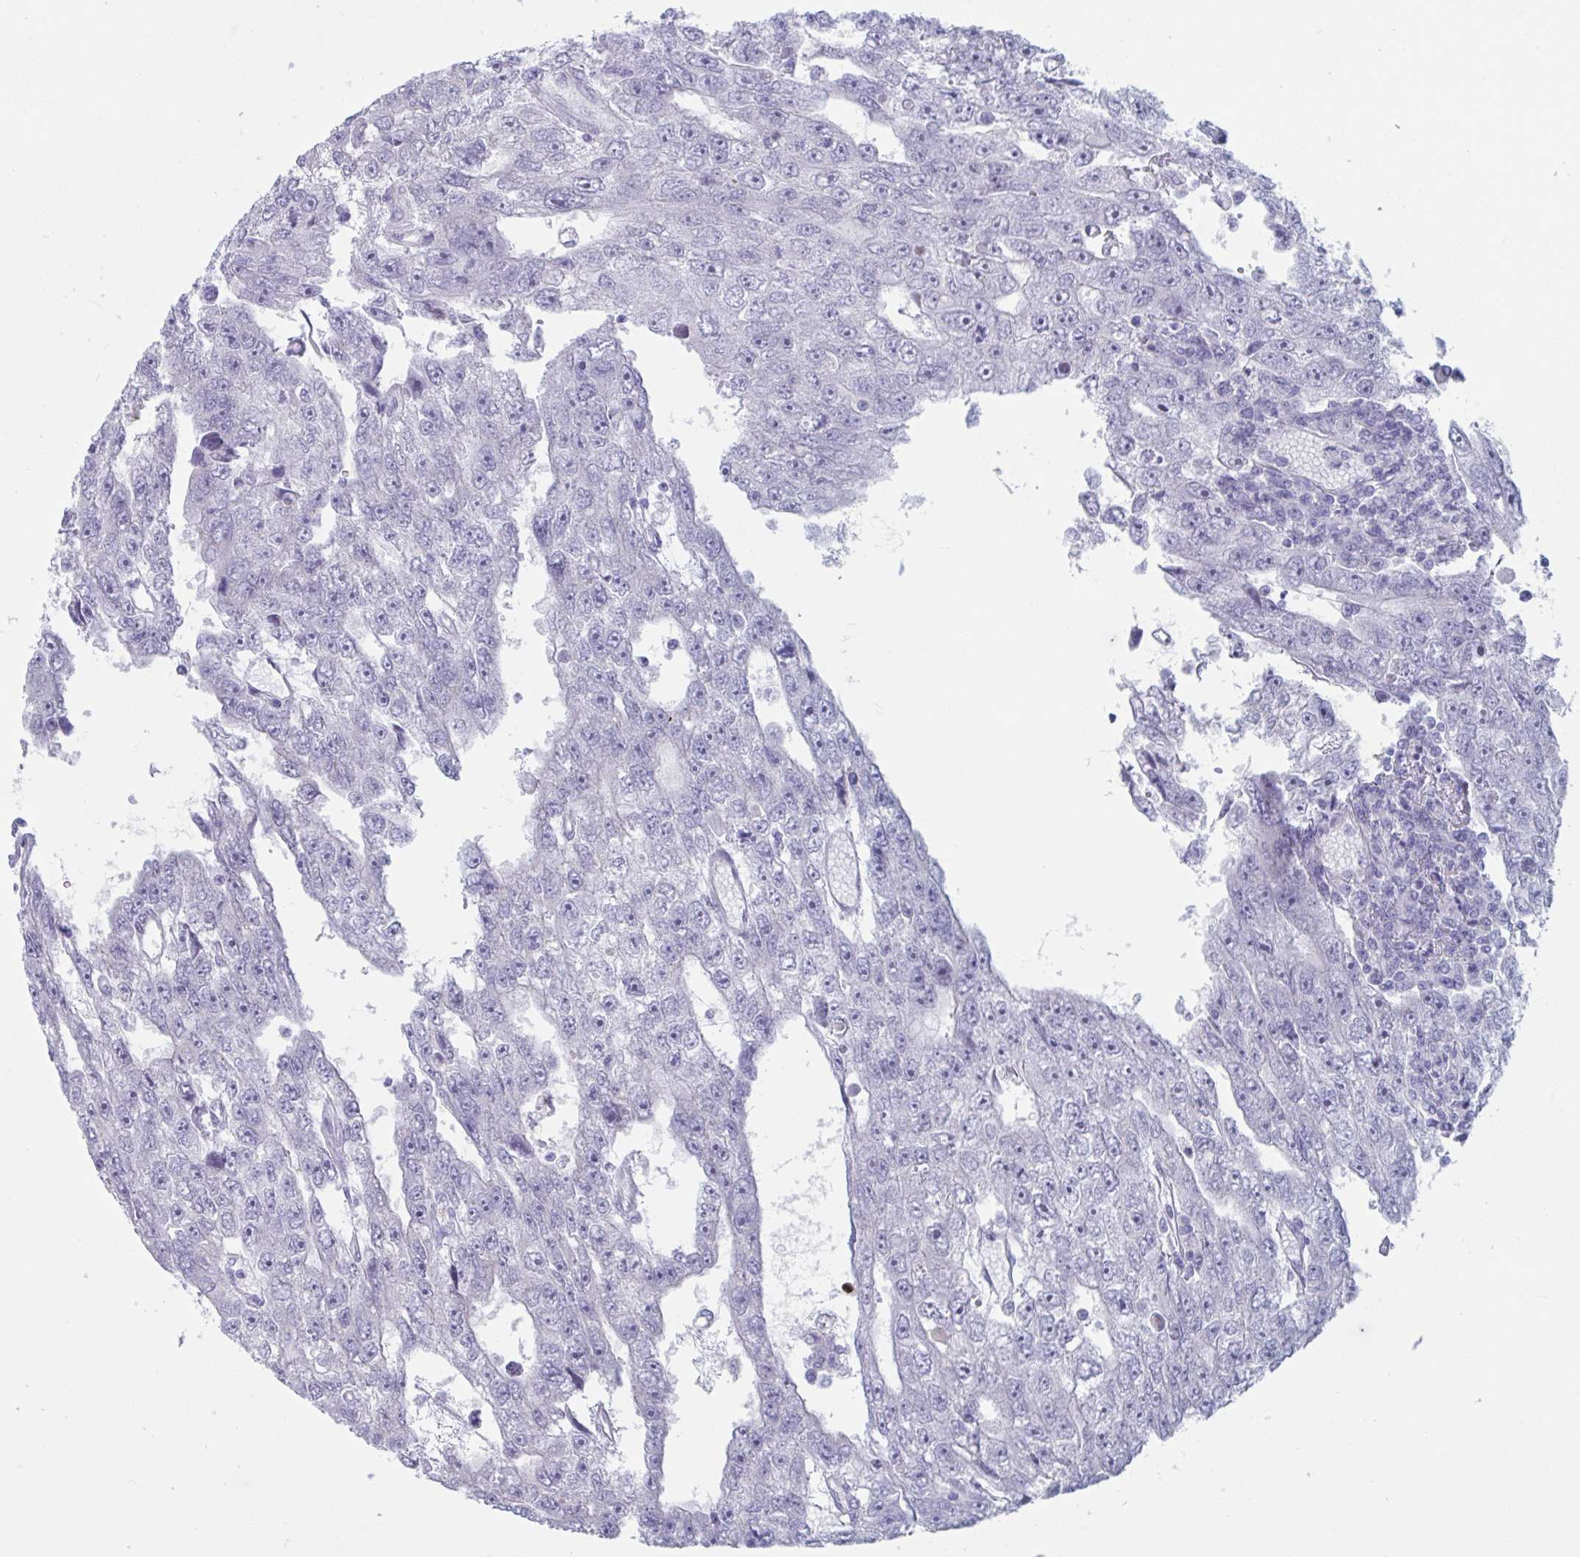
{"staining": {"intensity": "negative", "quantity": "none", "location": "none"}, "tissue": "testis cancer", "cell_type": "Tumor cells", "image_type": "cancer", "snomed": [{"axis": "morphology", "description": "Carcinoma, Embryonal, NOS"}, {"axis": "topography", "description": "Testis"}], "caption": "Tumor cells show no significant protein staining in embryonal carcinoma (testis). (DAB (3,3'-diaminobenzidine) IHC visualized using brightfield microscopy, high magnification).", "gene": "CYP4F11", "patient": {"sex": "male", "age": 20}}